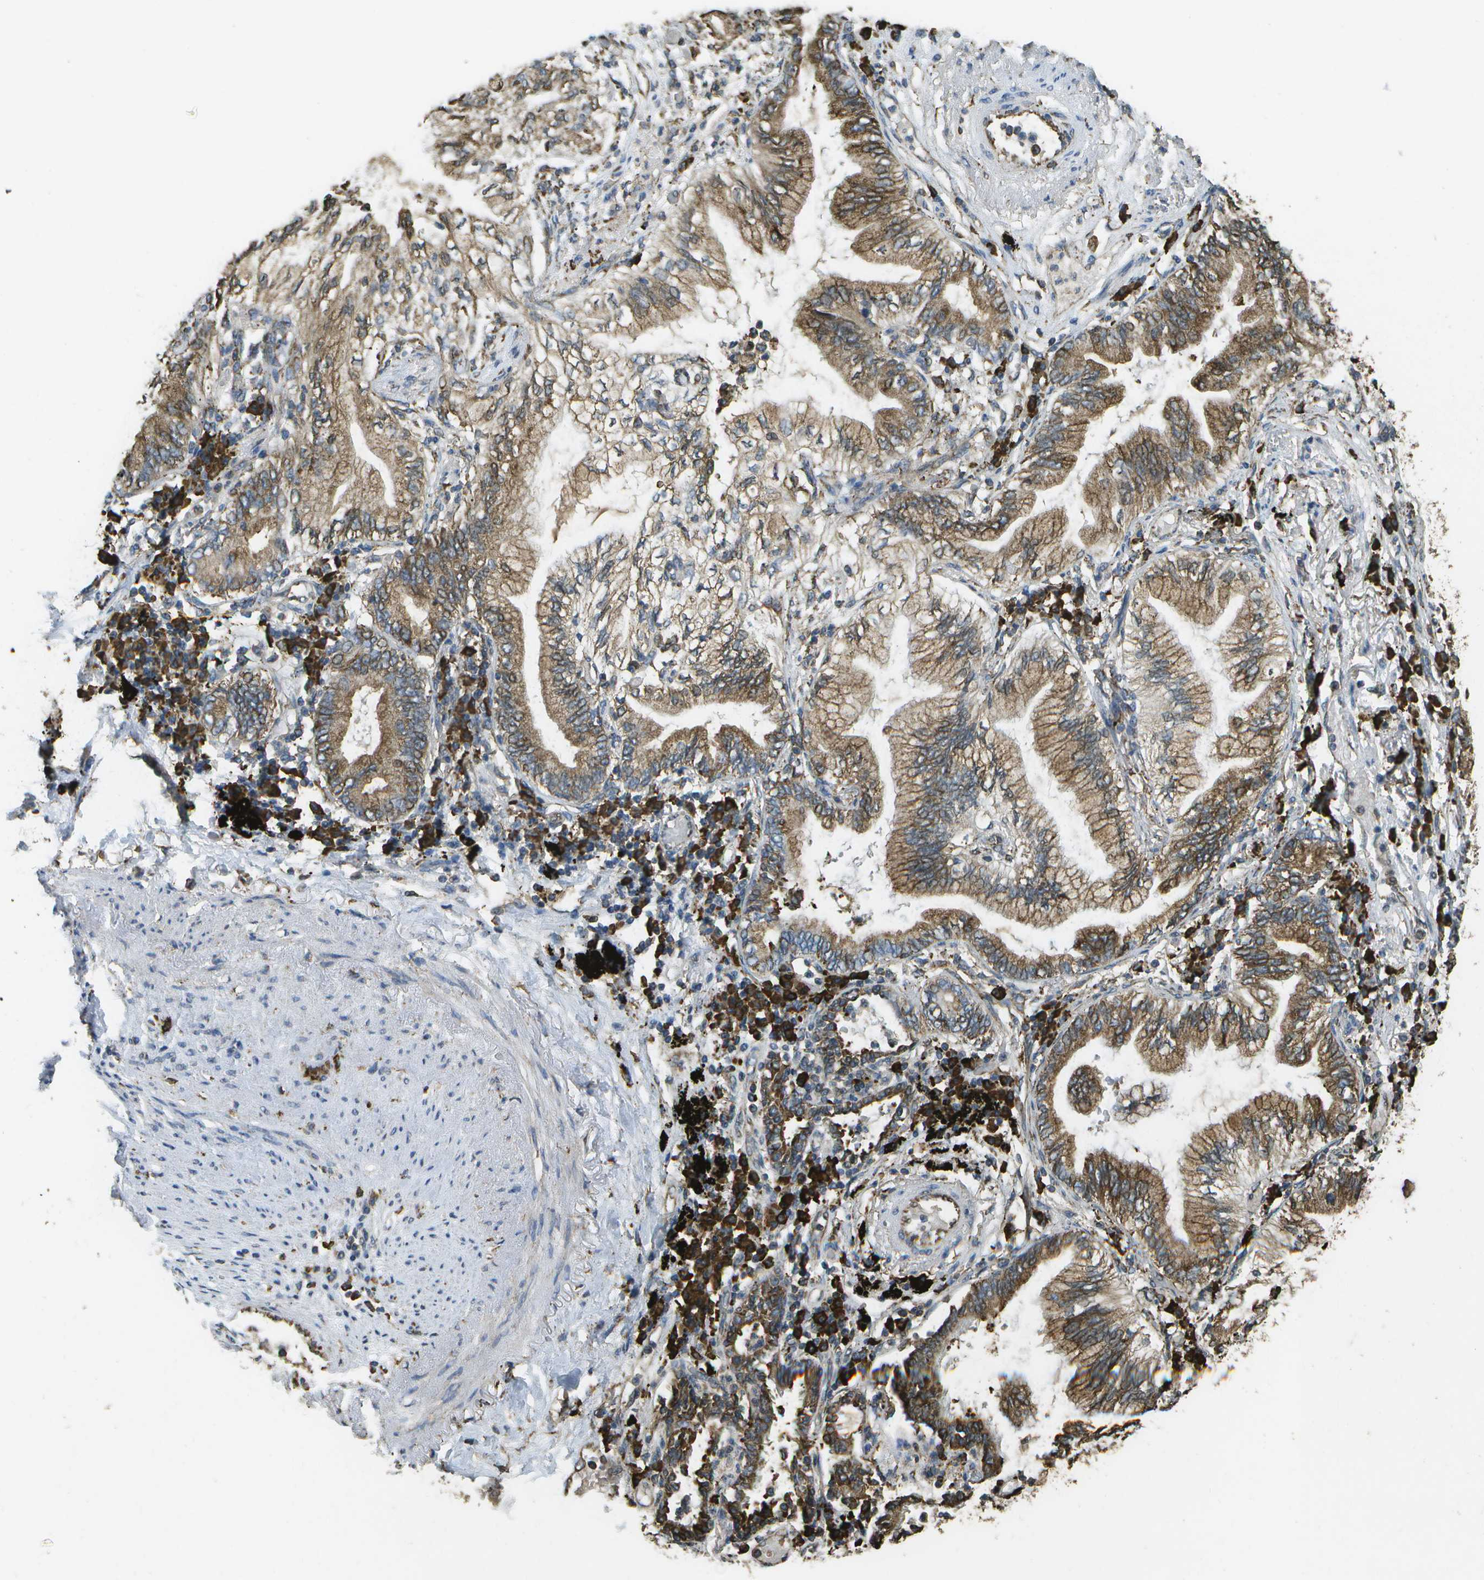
{"staining": {"intensity": "moderate", "quantity": ">75%", "location": "cytoplasmic/membranous"}, "tissue": "lung cancer", "cell_type": "Tumor cells", "image_type": "cancer", "snomed": [{"axis": "morphology", "description": "Normal tissue, NOS"}, {"axis": "morphology", "description": "Adenocarcinoma, NOS"}, {"axis": "topography", "description": "Bronchus"}, {"axis": "topography", "description": "Lung"}], "caption": "DAB (3,3'-diaminobenzidine) immunohistochemical staining of lung cancer (adenocarcinoma) displays moderate cytoplasmic/membranous protein staining in approximately >75% of tumor cells. (IHC, brightfield microscopy, high magnification).", "gene": "PDIA4", "patient": {"sex": "female", "age": 70}}